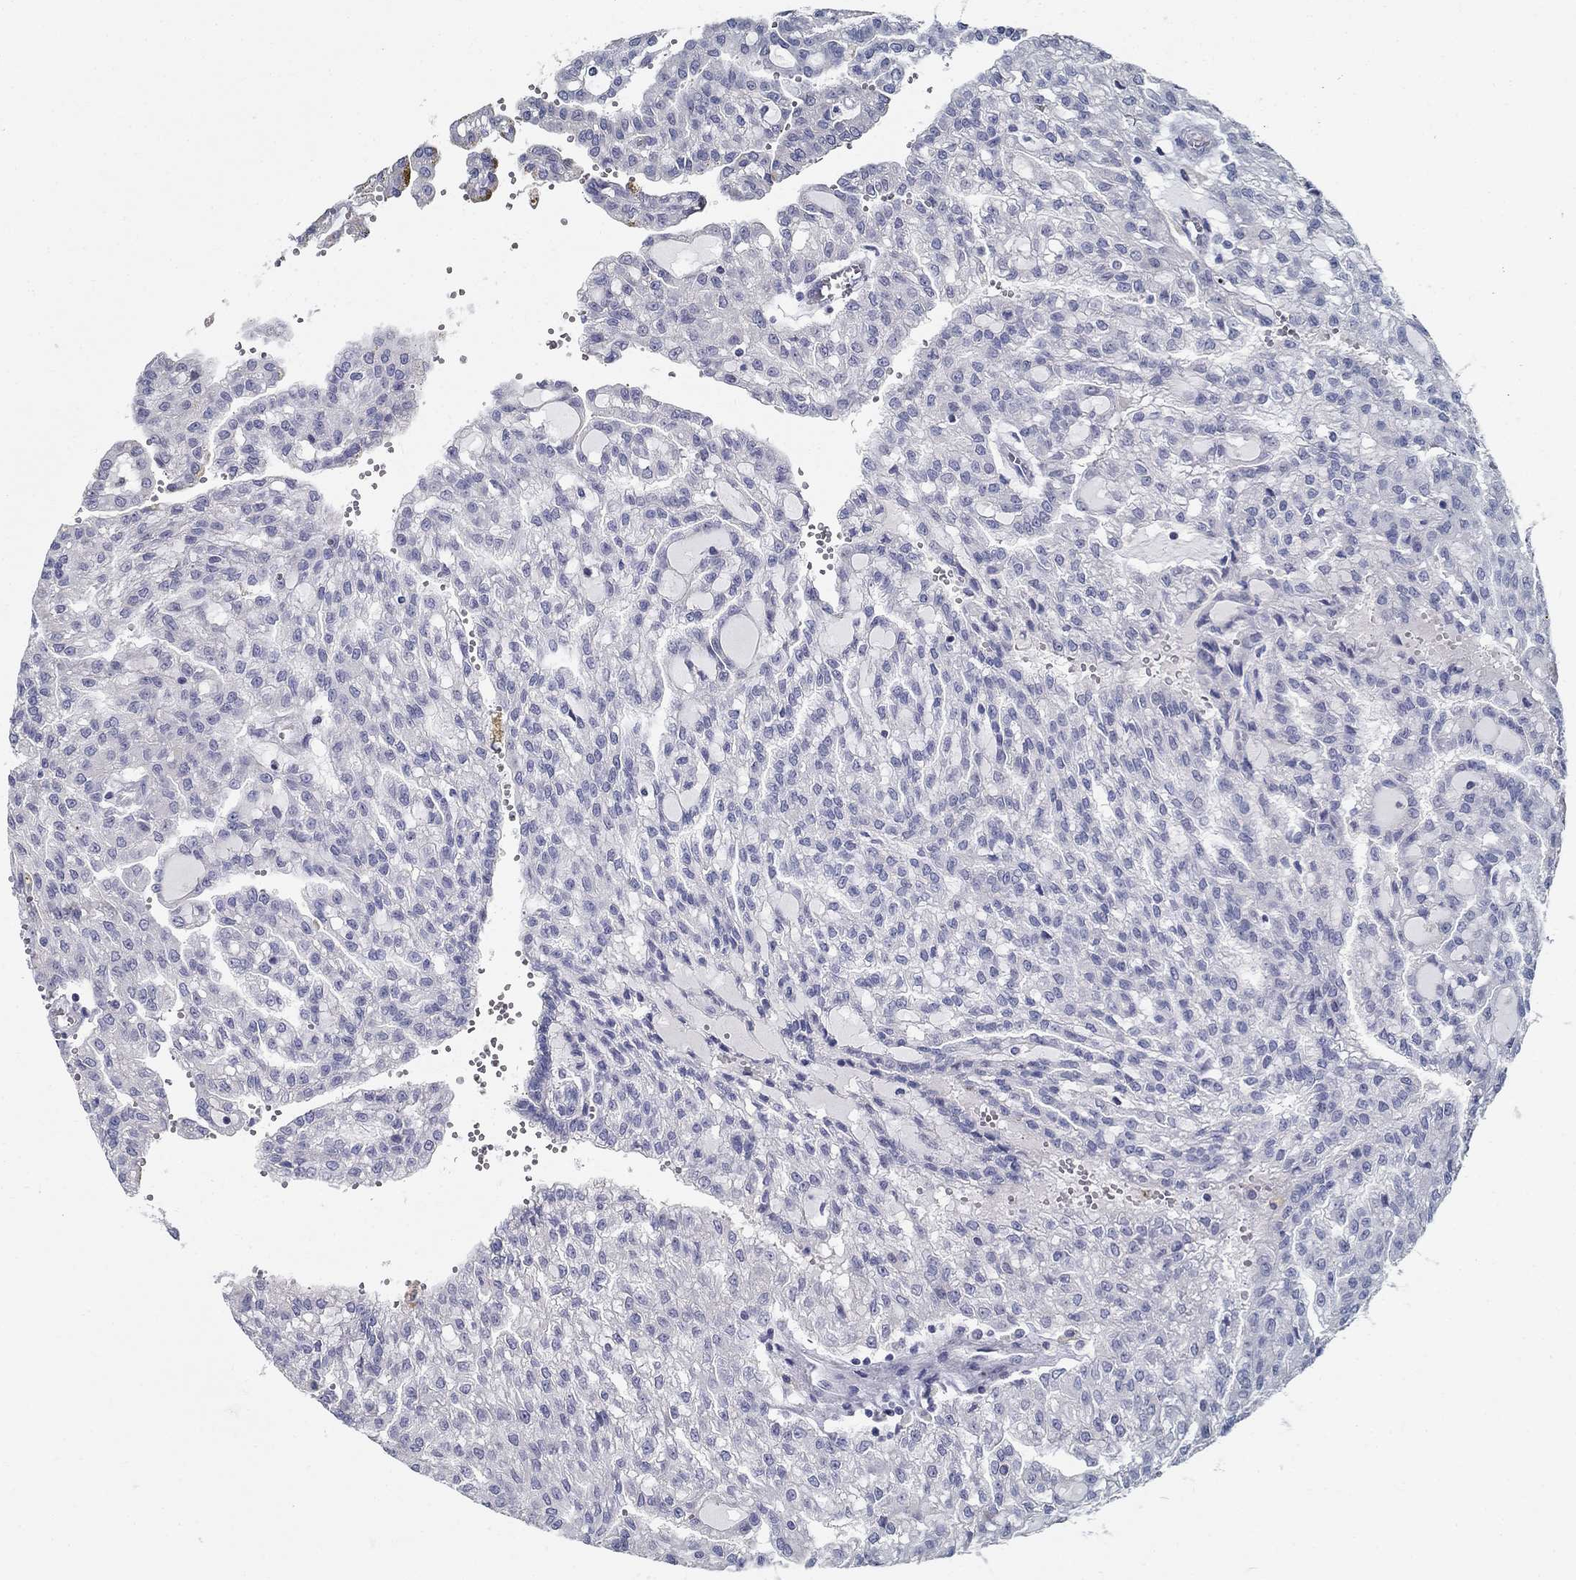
{"staining": {"intensity": "negative", "quantity": "none", "location": "none"}, "tissue": "renal cancer", "cell_type": "Tumor cells", "image_type": "cancer", "snomed": [{"axis": "morphology", "description": "Adenocarcinoma, NOS"}, {"axis": "topography", "description": "Kidney"}], "caption": "Tumor cells show no significant protein expression in renal cancer (adenocarcinoma).", "gene": "GUCA1A", "patient": {"sex": "male", "age": 63}}